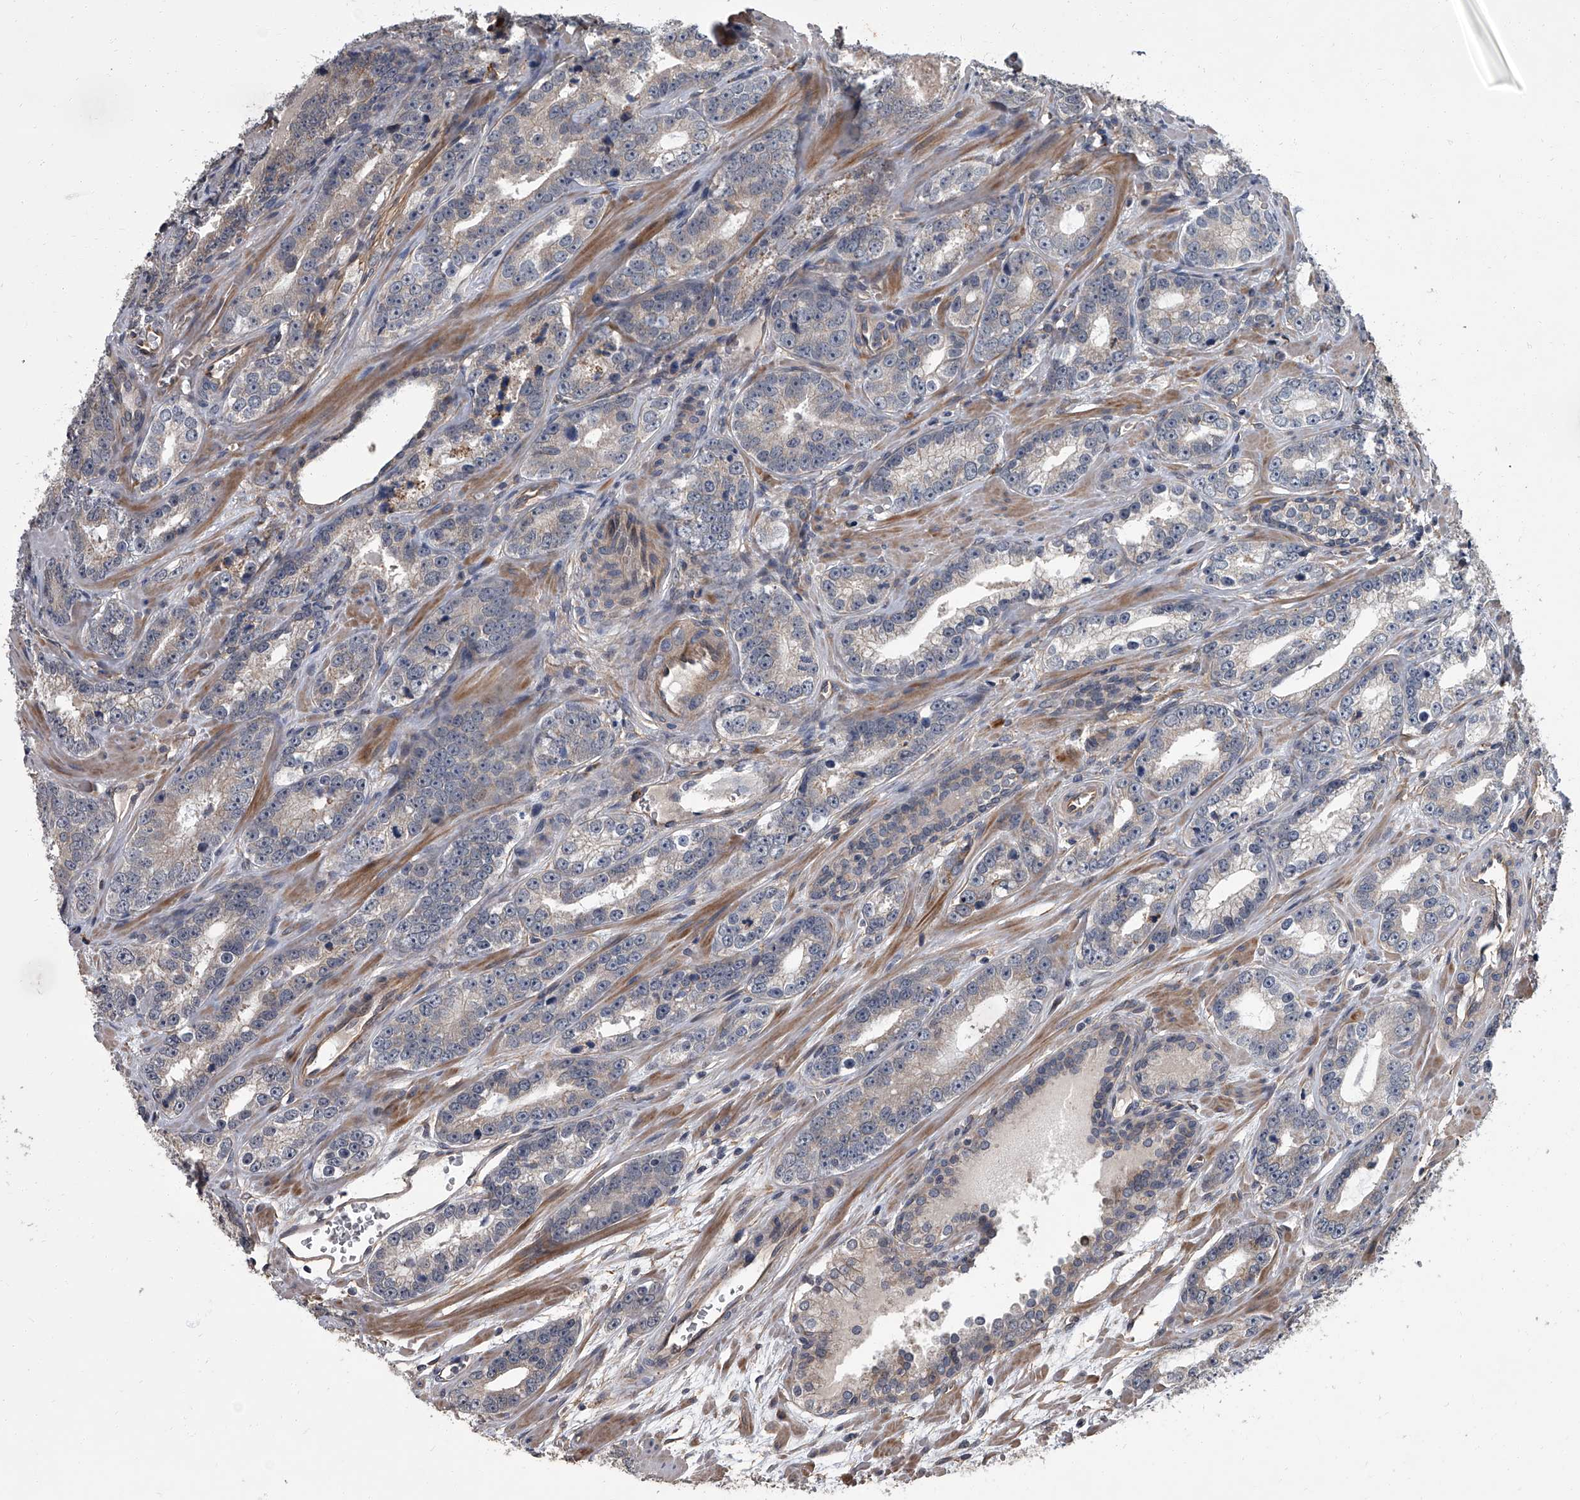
{"staining": {"intensity": "negative", "quantity": "none", "location": "none"}, "tissue": "prostate cancer", "cell_type": "Tumor cells", "image_type": "cancer", "snomed": [{"axis": "morphology", "description": "Adenocarcinoma, High grade"}, {"axis": "topography", "description": "Prostate"}], "caption": "Immunohistochemical staining of high-grade adenocarcinoma (prostate) reveals no significant expression in tumor cells.", "gene": "SIRT4", "patient": {"sex": "male", "age": 62}}